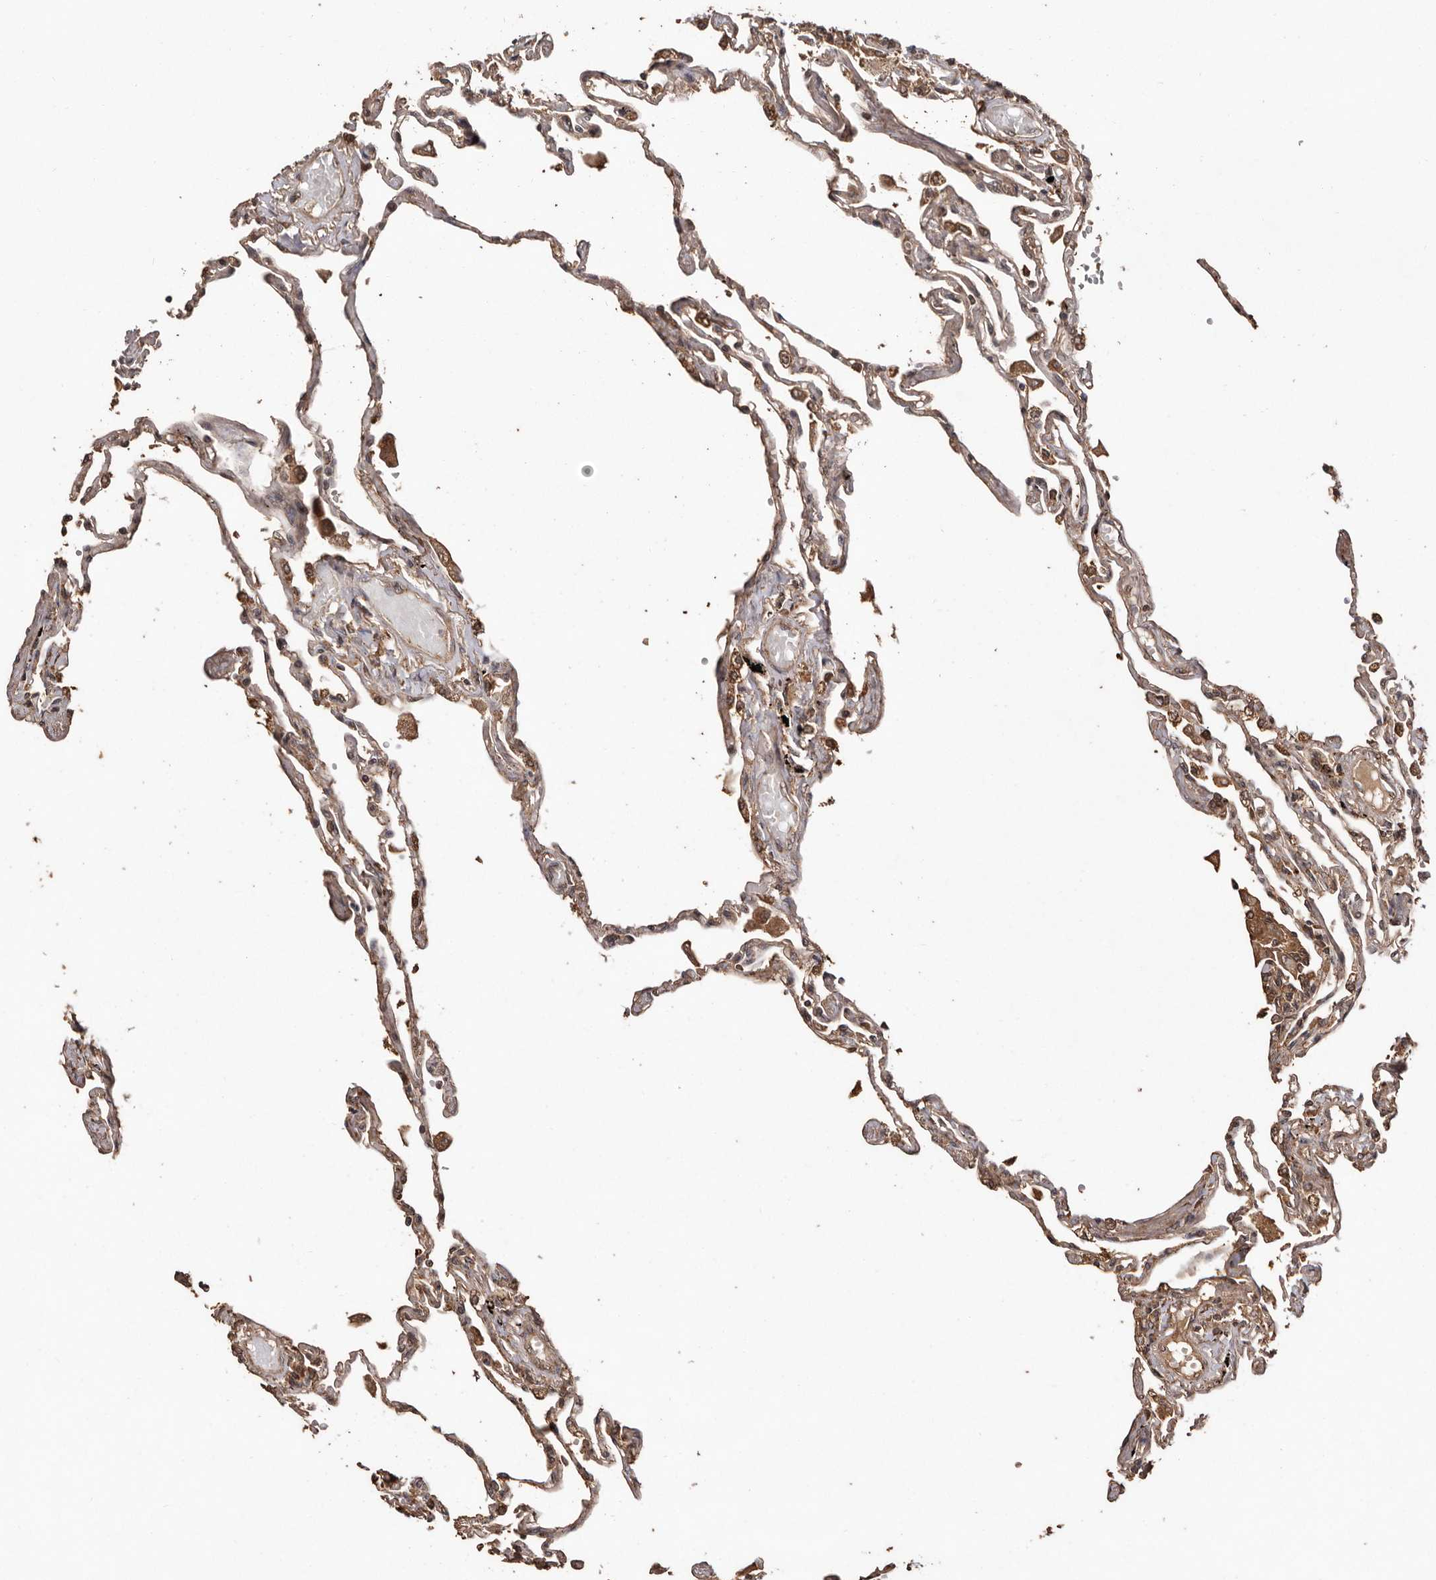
{"staining": {"intensity": "moderate", "quantity": "25%-75%", "location": "cytoplasmic/membranous"}, "tissue": "lung", "cell_type": "Alveolar cells", "image_type": "normal", "snomed": [{"axis": "morphology", "description": "Normal tissue, NOS"}, {"axis": "topography", "description": "Lung"}], "caption": "A medium amount of moderate cytoplasmic/membranous positivity is present in about 25%-75% of alveolar cells in unremarkable lung. The staining was performed using DAB to visualize the protein expression in brown, while the nuclei were stained in blue with hematoxylin (Magnification: 20x).", "gene": "RWDD1", "patient": {"sex": "female", "age": 67}}